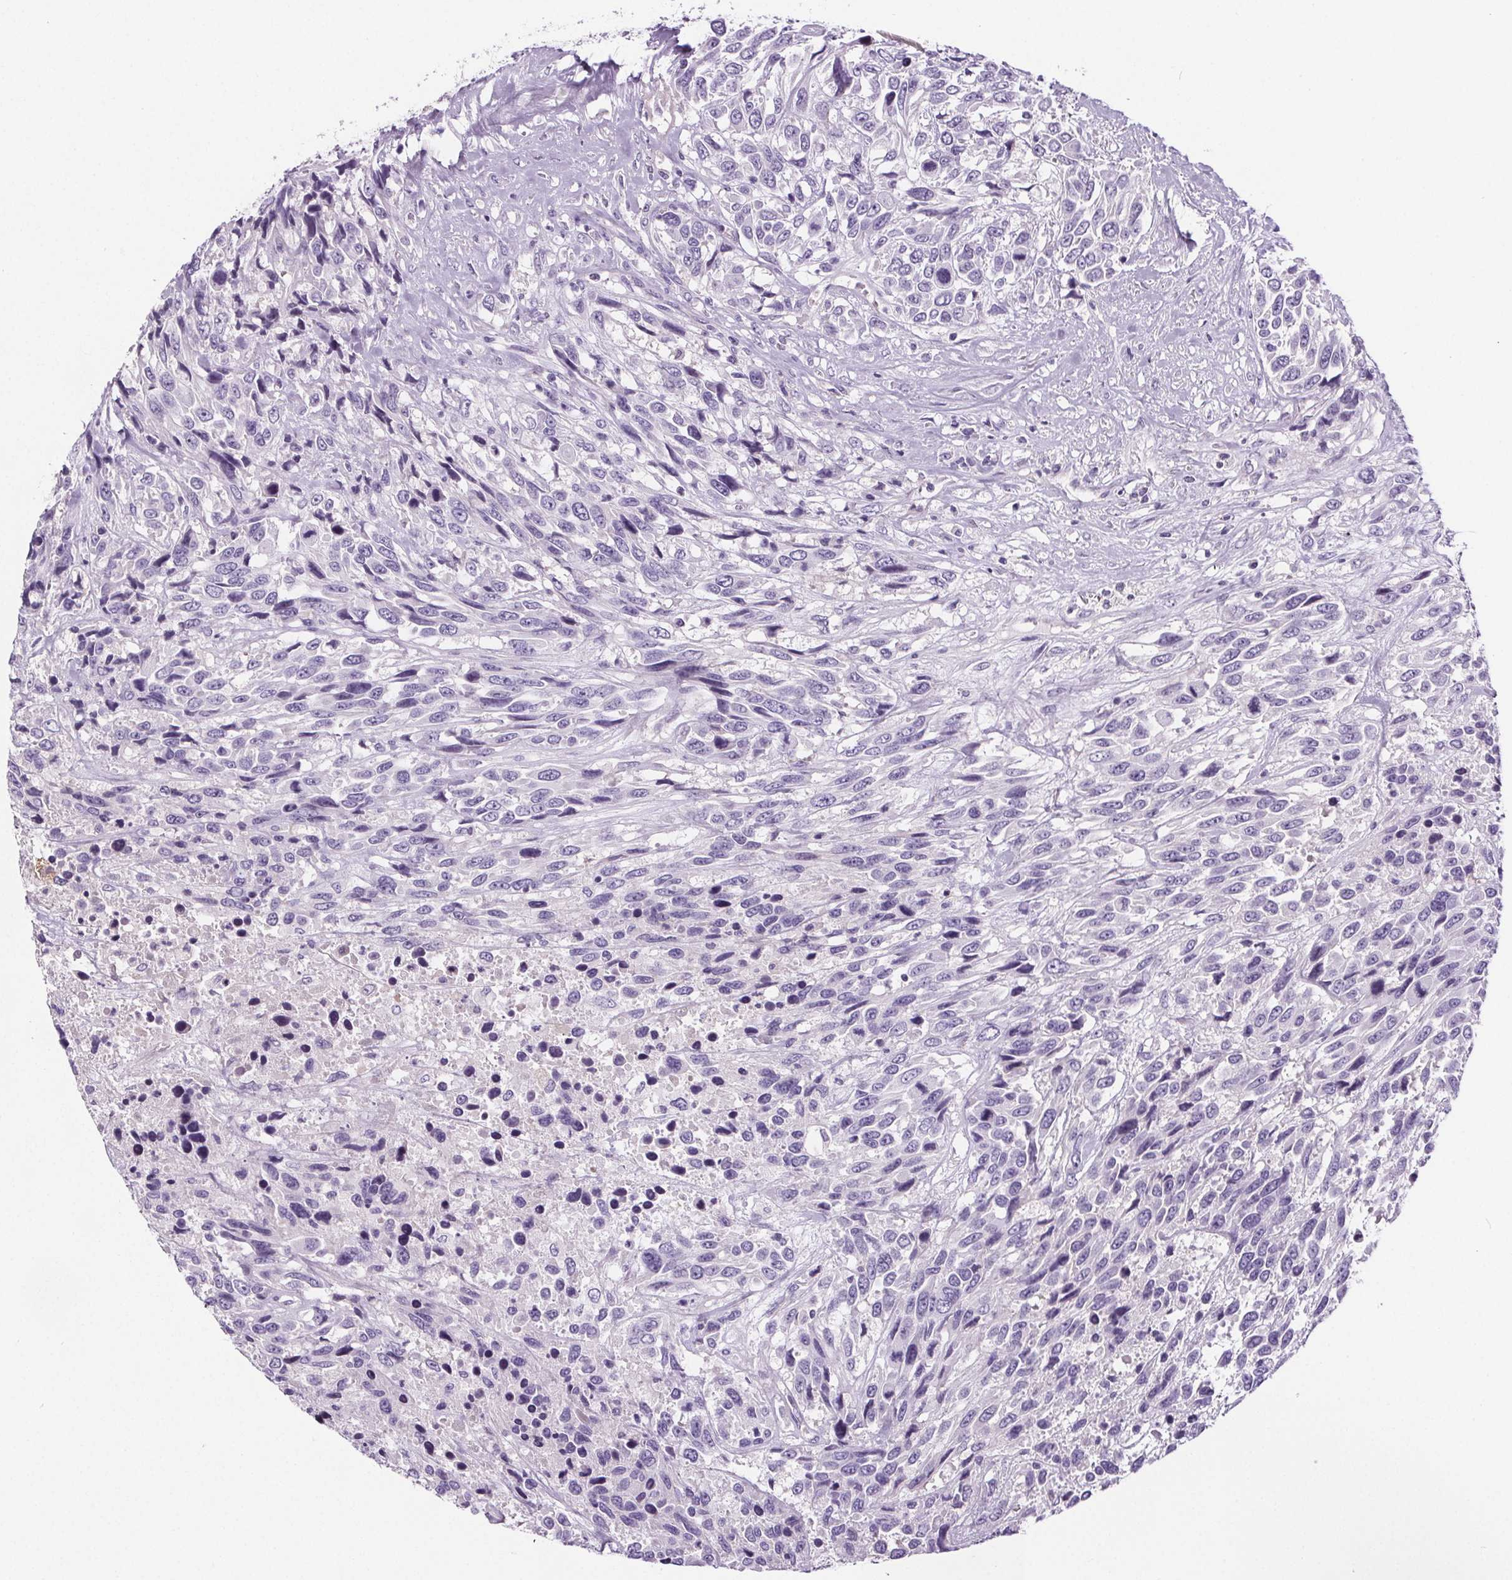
{"staining": {"intensity": "negative", "quantity": "none", "location": "none"}, "tissue": "urothelial cancer", "cell_type": "Tumor cells", "image_type": "cancer", "snomed": [{"axis": "morphology", "description": "Urothelial carcinoma, High grade"}, {"axis": "topography", "description": "Urinary bladder"}], "caption": "Micrograph shows no significant protein staining in tumor cells of urothelial cancer.", "gene": "CD5L", "patient": {"sex": "female", "age": 70}}